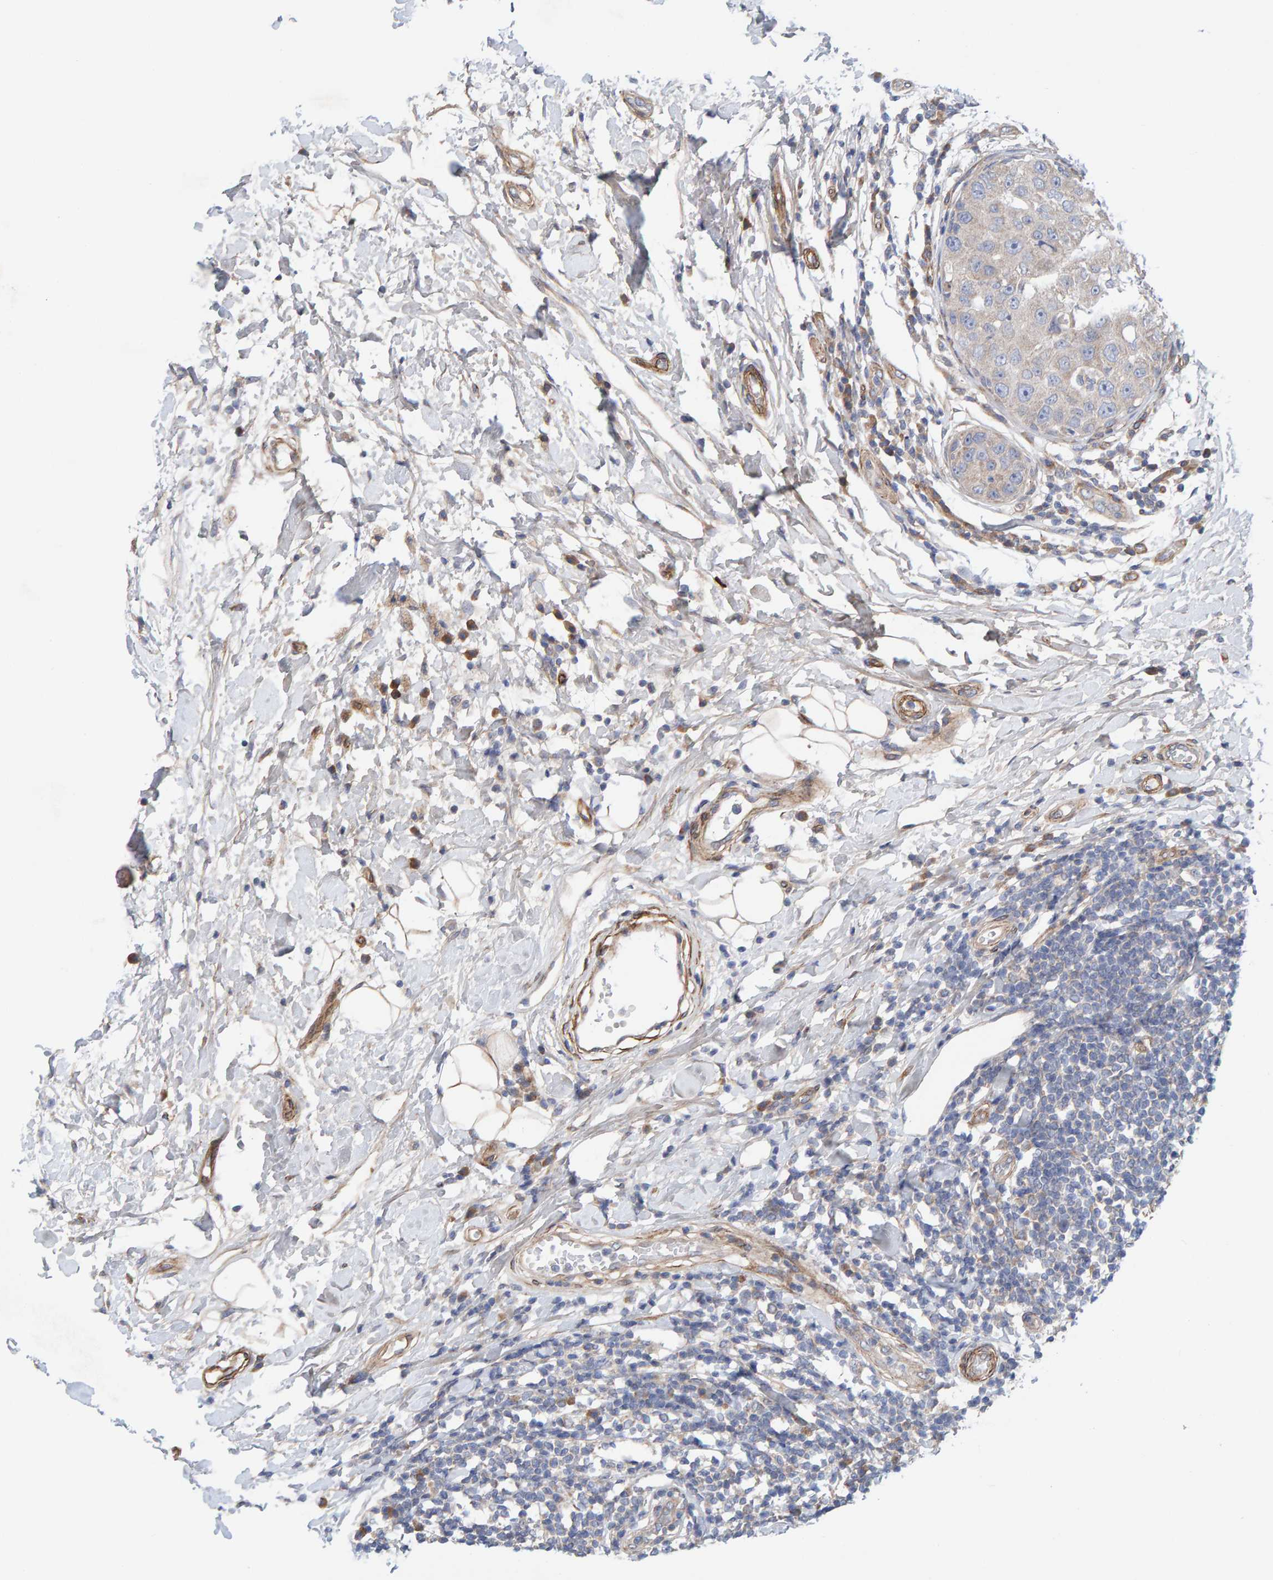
{"staining": {"intensity": "negative", "quantity": "none", "location": "none"}, "tissue": "breast cancer", "cell_type": "Tumor cells", "image_type": "cancer", "snomed": [{"axis": "morphology", "description": "Duct carcinoma"}, {"axis": "topography", "description": "Breast"}], "caption": "DAB immunohistochemical staining of breast invasive ductal carcinoma exhibits no significant staining in tumor cells.", "gene": "CDK5RAP3", "patient": {"sex": "female", "age": 27}}